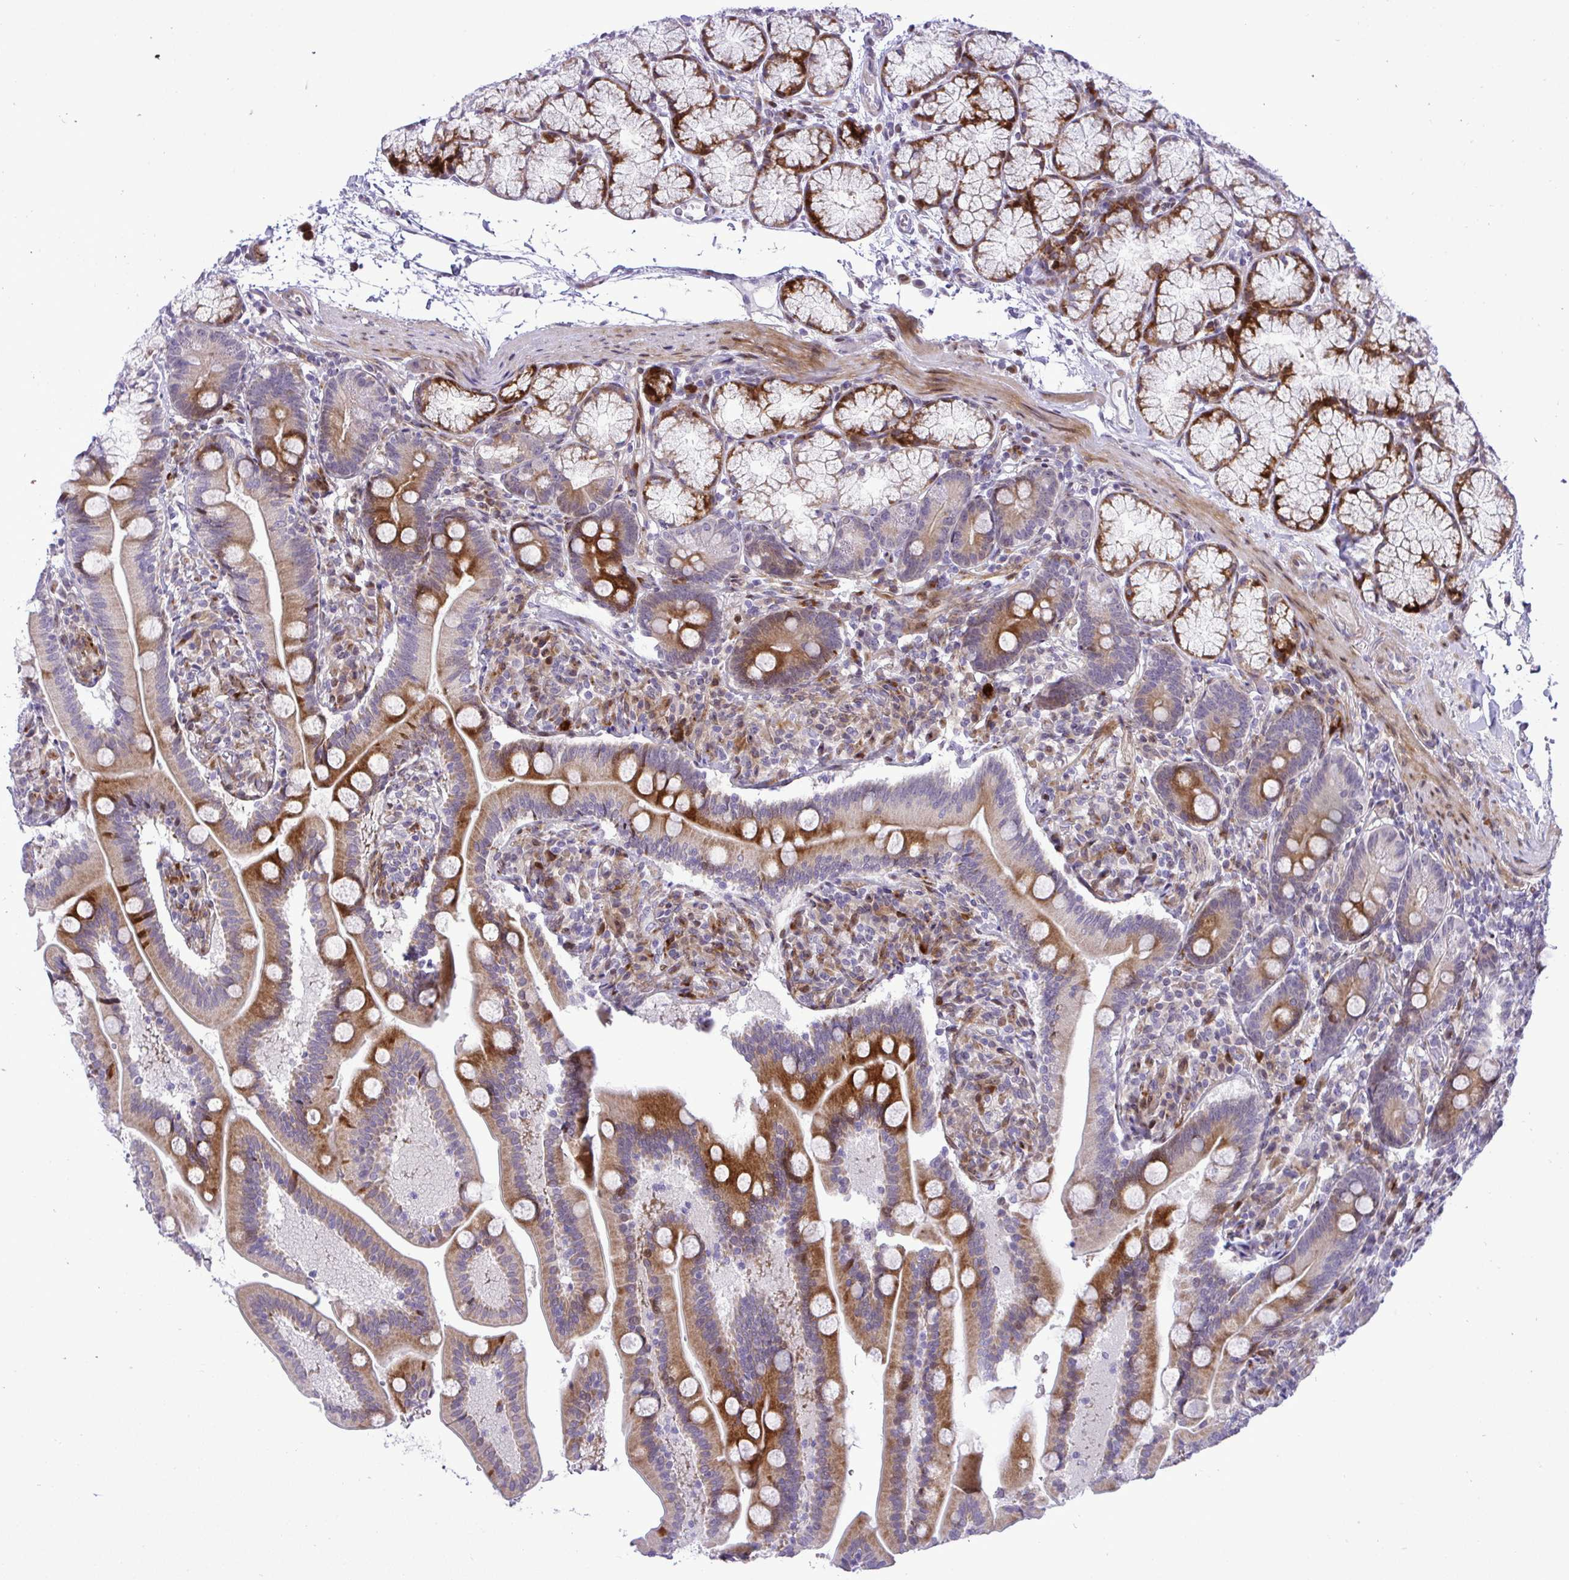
{"staining": {"intensity": "strong", "quantity": ">75%", "location": "cytoplasmic/membranous"}, "tissue": "duodenum", "cell_type": "Glandular cells", "image_type": "normal", "snomed": [{"axis": "morphology", "description": "Normal tissue, NOS"}, {"axis": "topography", "description": "Duodenum"}], "caption": "Protein expression analysis of normal duodenum displays strong cytoplasmic/membranous expression in about >75% of glandular cells.", "gene": "CASTOR2", "patient": {"sex": "female", "age": 67}}